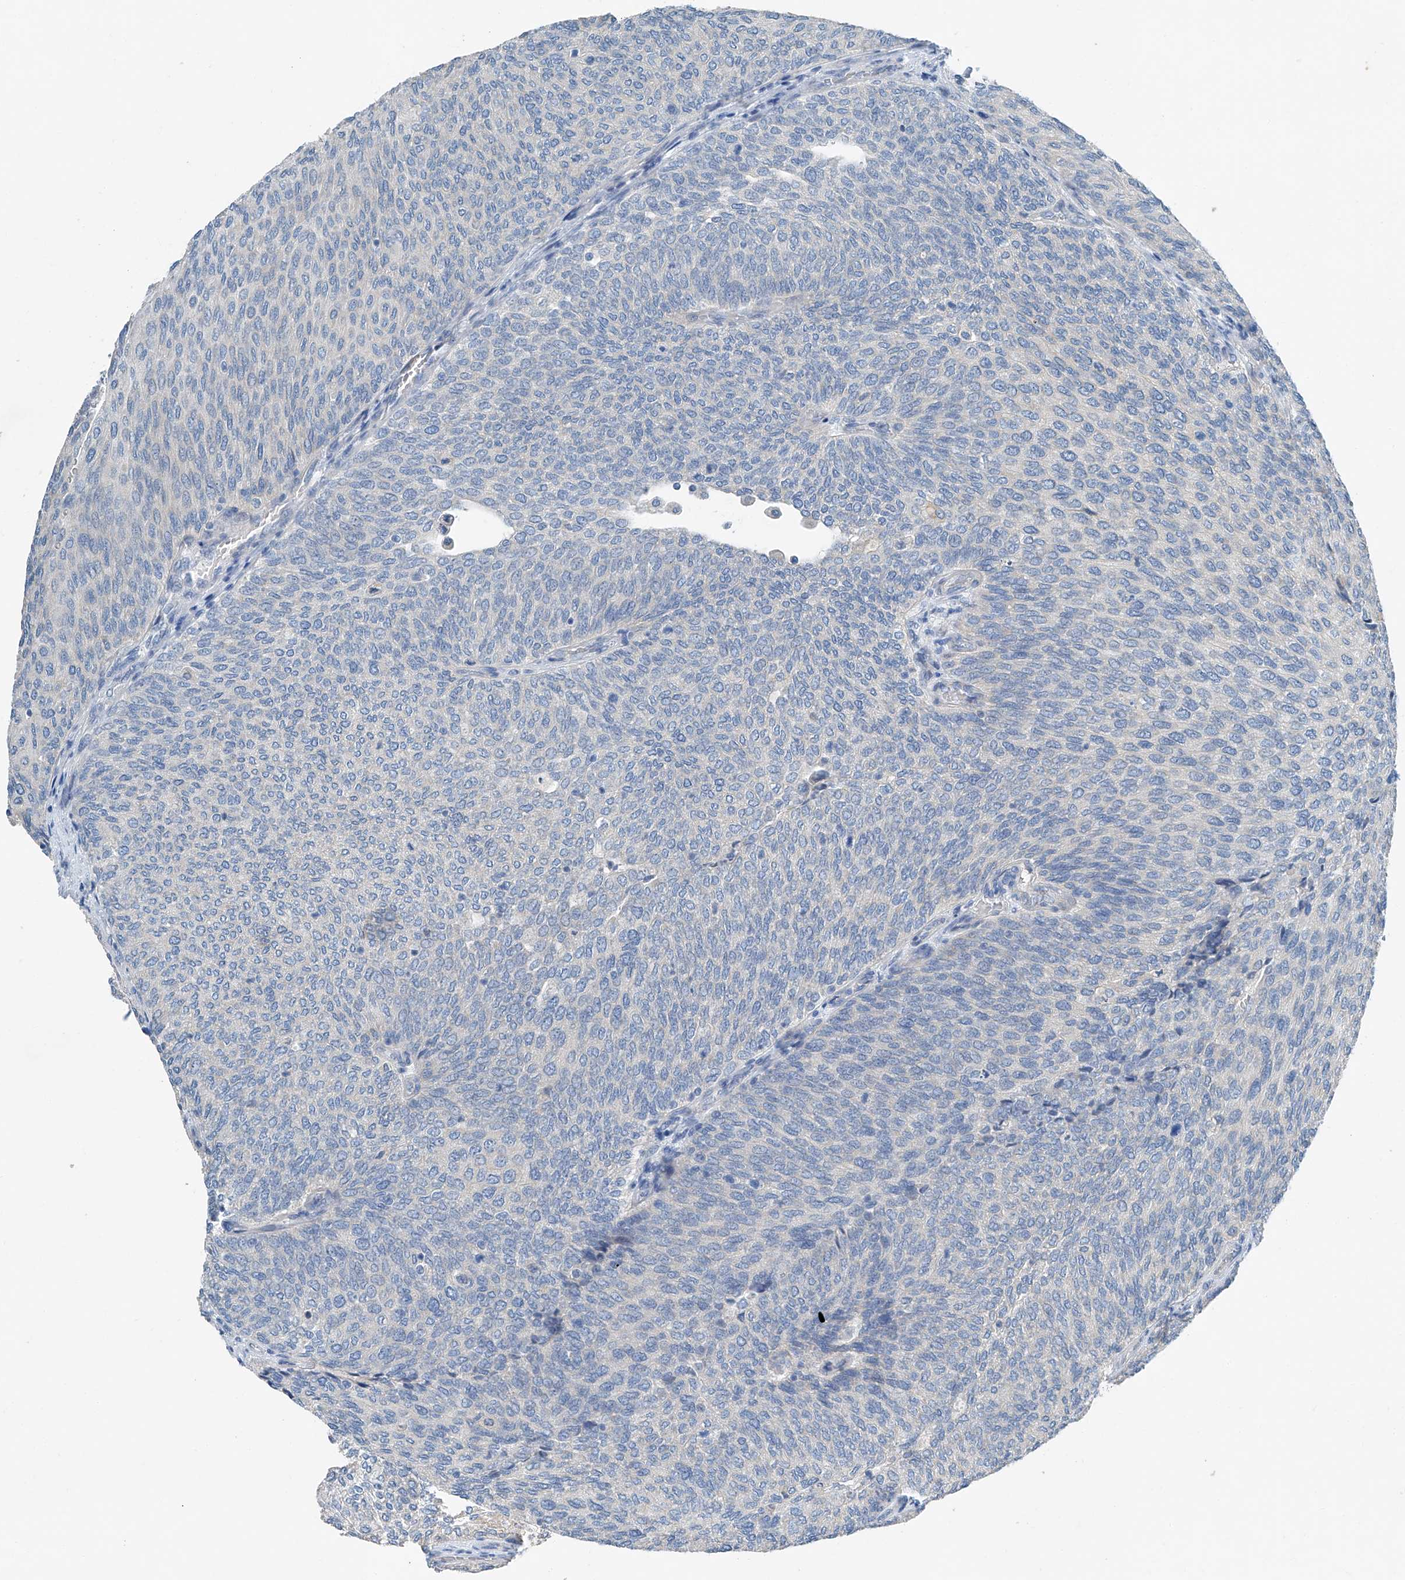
{"staining": {"intensity": "negative", "quantity": "none", "location": "none"}, "tissue": "urothelial cancer", "cell_type": "Tumor cells", "image_type": "cancer", "snomed": [{"axis": "morphology", "description": "Urothelial carcinoma, Low grade"}, {"axis": "topography", "description": "Urinary bladder"}], "caption": "IHC image of low-grade urothelial carcinoma stained for a protein (brown), which exhibits no positivity in tumor cells.", "gene": "MDGA1", "patient": {"sex": "female", "age": 79}}